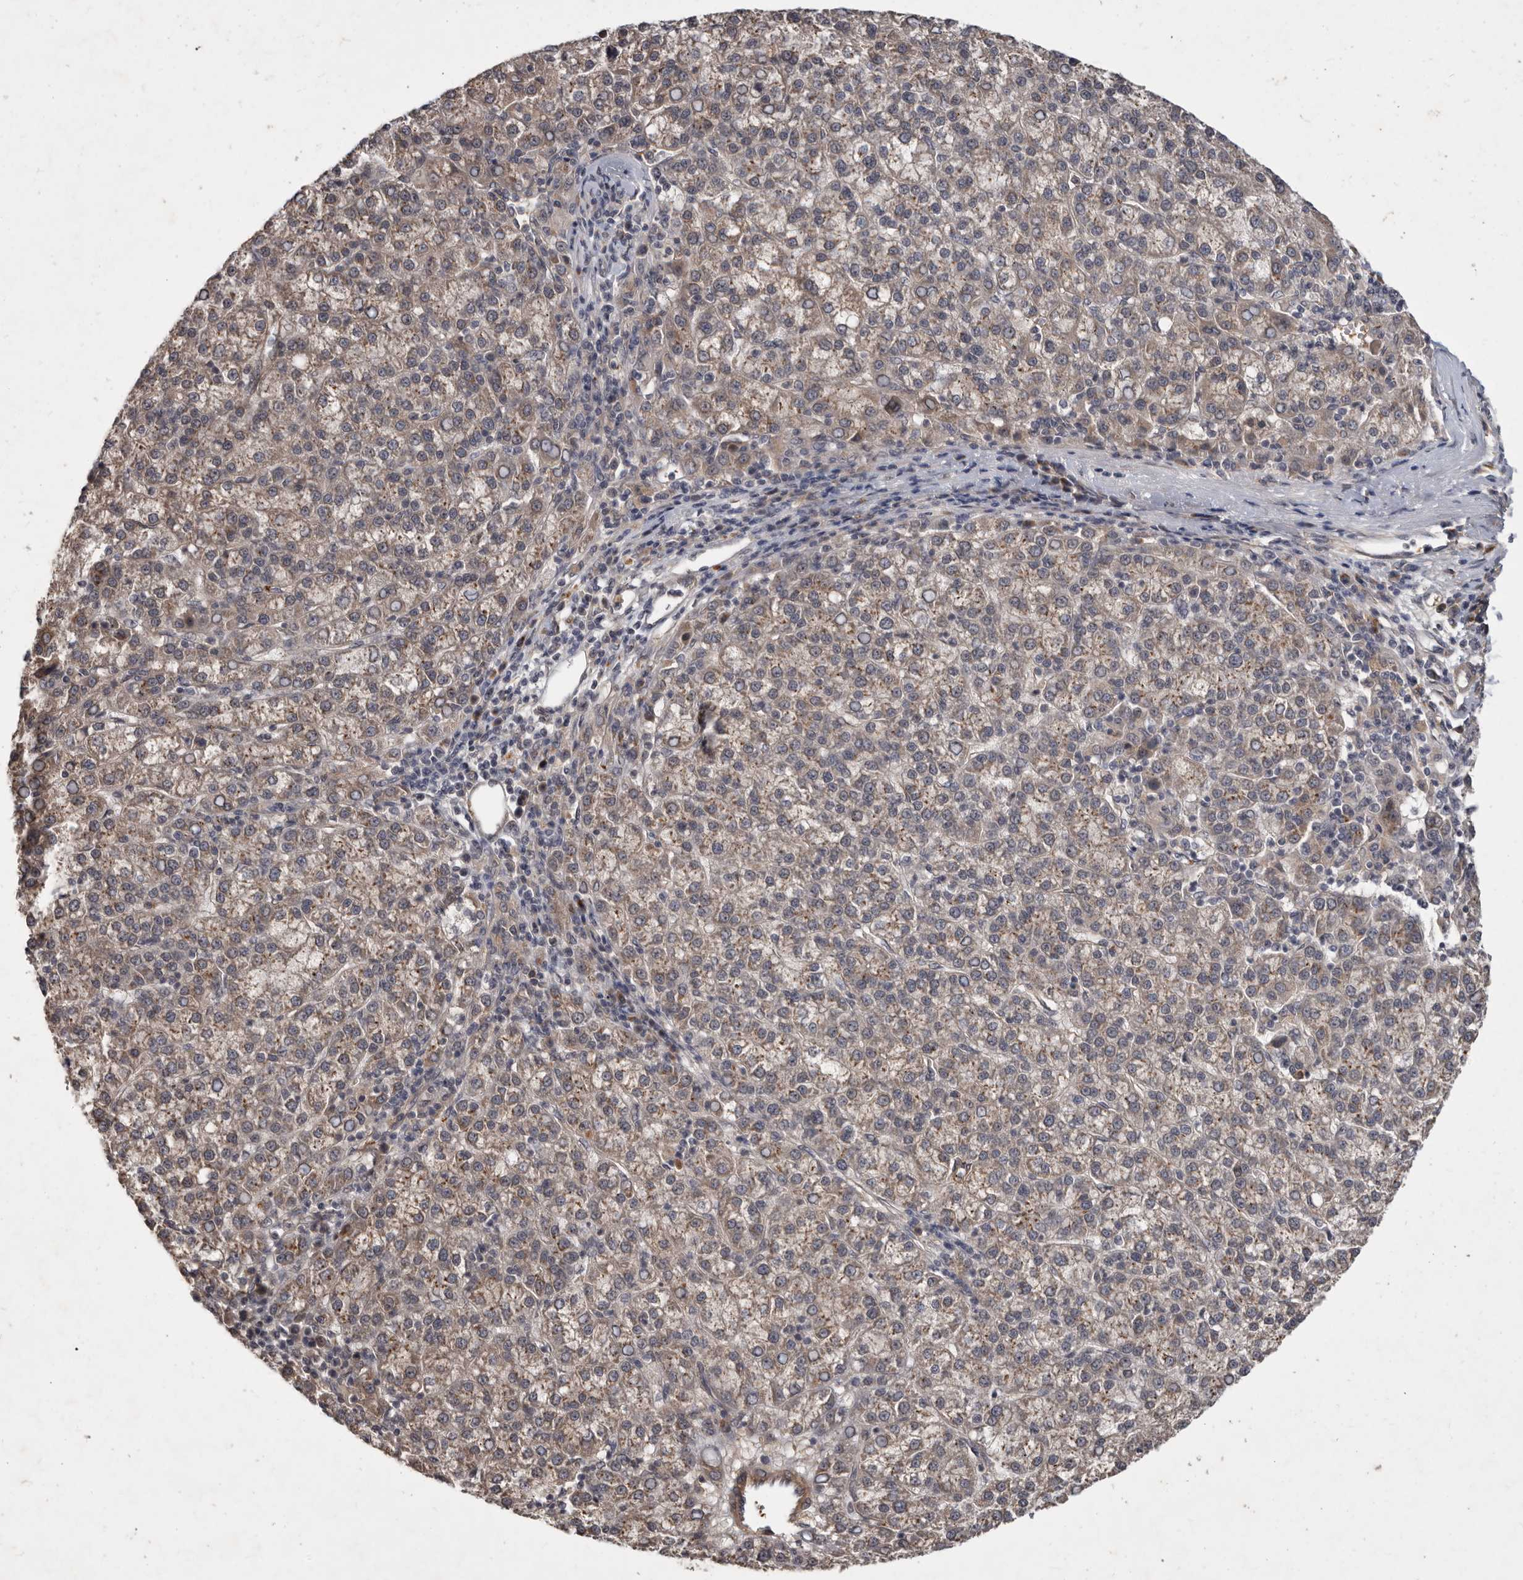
{"staining": {"intensity": "moderate", "quantity": ">75%", "location": "cytoplasmic/membranous"}, "tissue": "liver cancer", "cell_type": "Tumor cells", "image_type": "cancer", "snomed": [{"axis": "morphology", "description": "Carcinoma, Hepatocellular, NOS"}, {"axis": "topography", "description": "Liver"}], "caption": "The histopathology image reveals a brown stain indicating the presence of a protein in the cytoplasmic/membranous of tumor cells in liver hepatocellular carcinoma. (IHC, brightfield microscopy, high magnification).", "gene": "DNAJC28", "patient": {"sex": "female", "age": 58}}